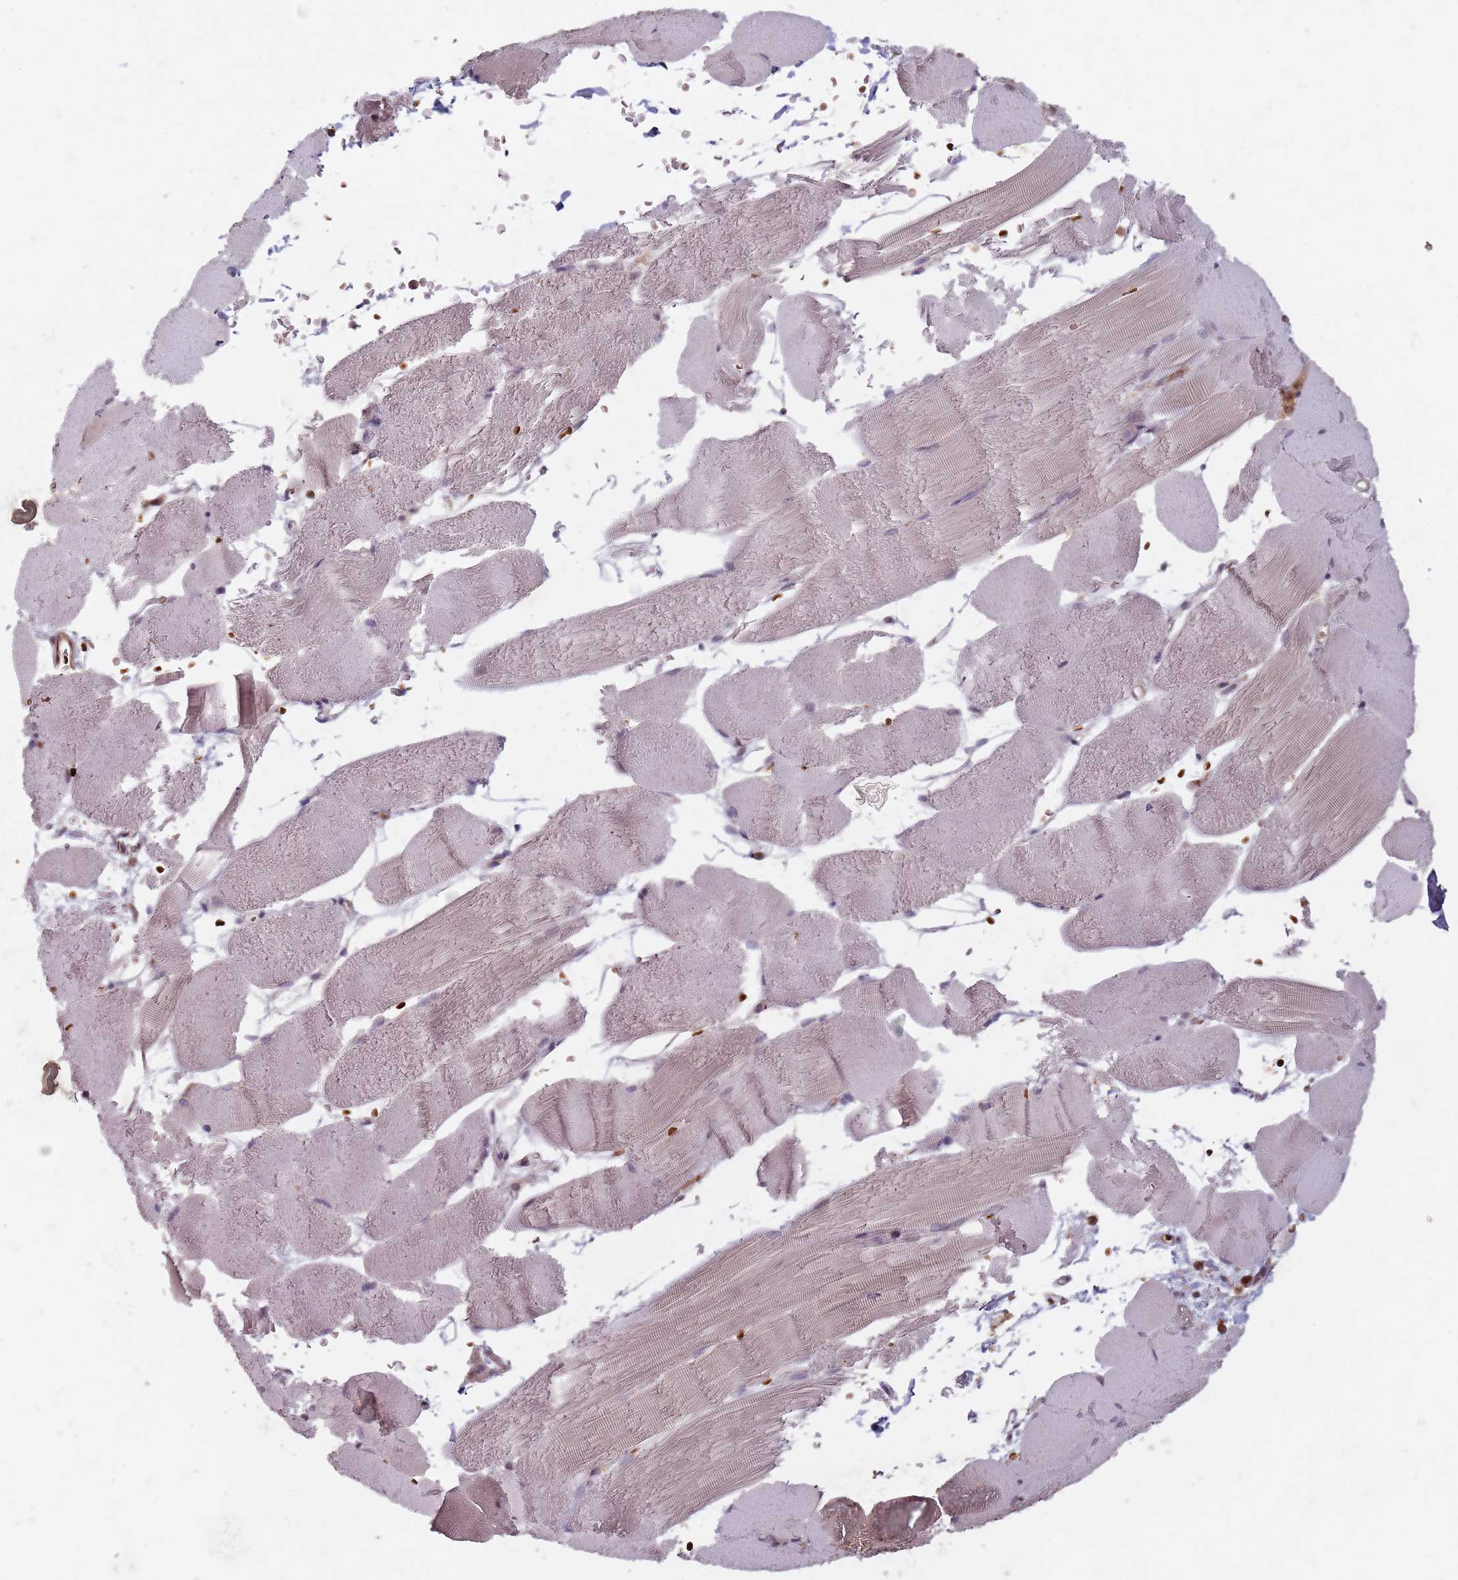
{"staining": {"intensity": "negative", "quantity": "none", "location": "none"}, "tissue": "skeletal muscle", "cell_type": "Myocytes", "image_type": "normal", "snomed": [{"axis": "morphology", "description": "Normal tissue, NOS"}, {"axis": "topography", "description": "Skeletal muscle"}, {"axis": "topography", "description": "Parathyroid gland"}], "caption": "A histopathology image of skeletal muscle stained for a protein displays no brown staining in myocytes. (Stains: DAB immunohistochemistry with hematoxylin counter stain, Microscopy: brightfield microscopy at high magnification).", "gene": "GPR180", "patient": {"sex": "female", "age": 37}}